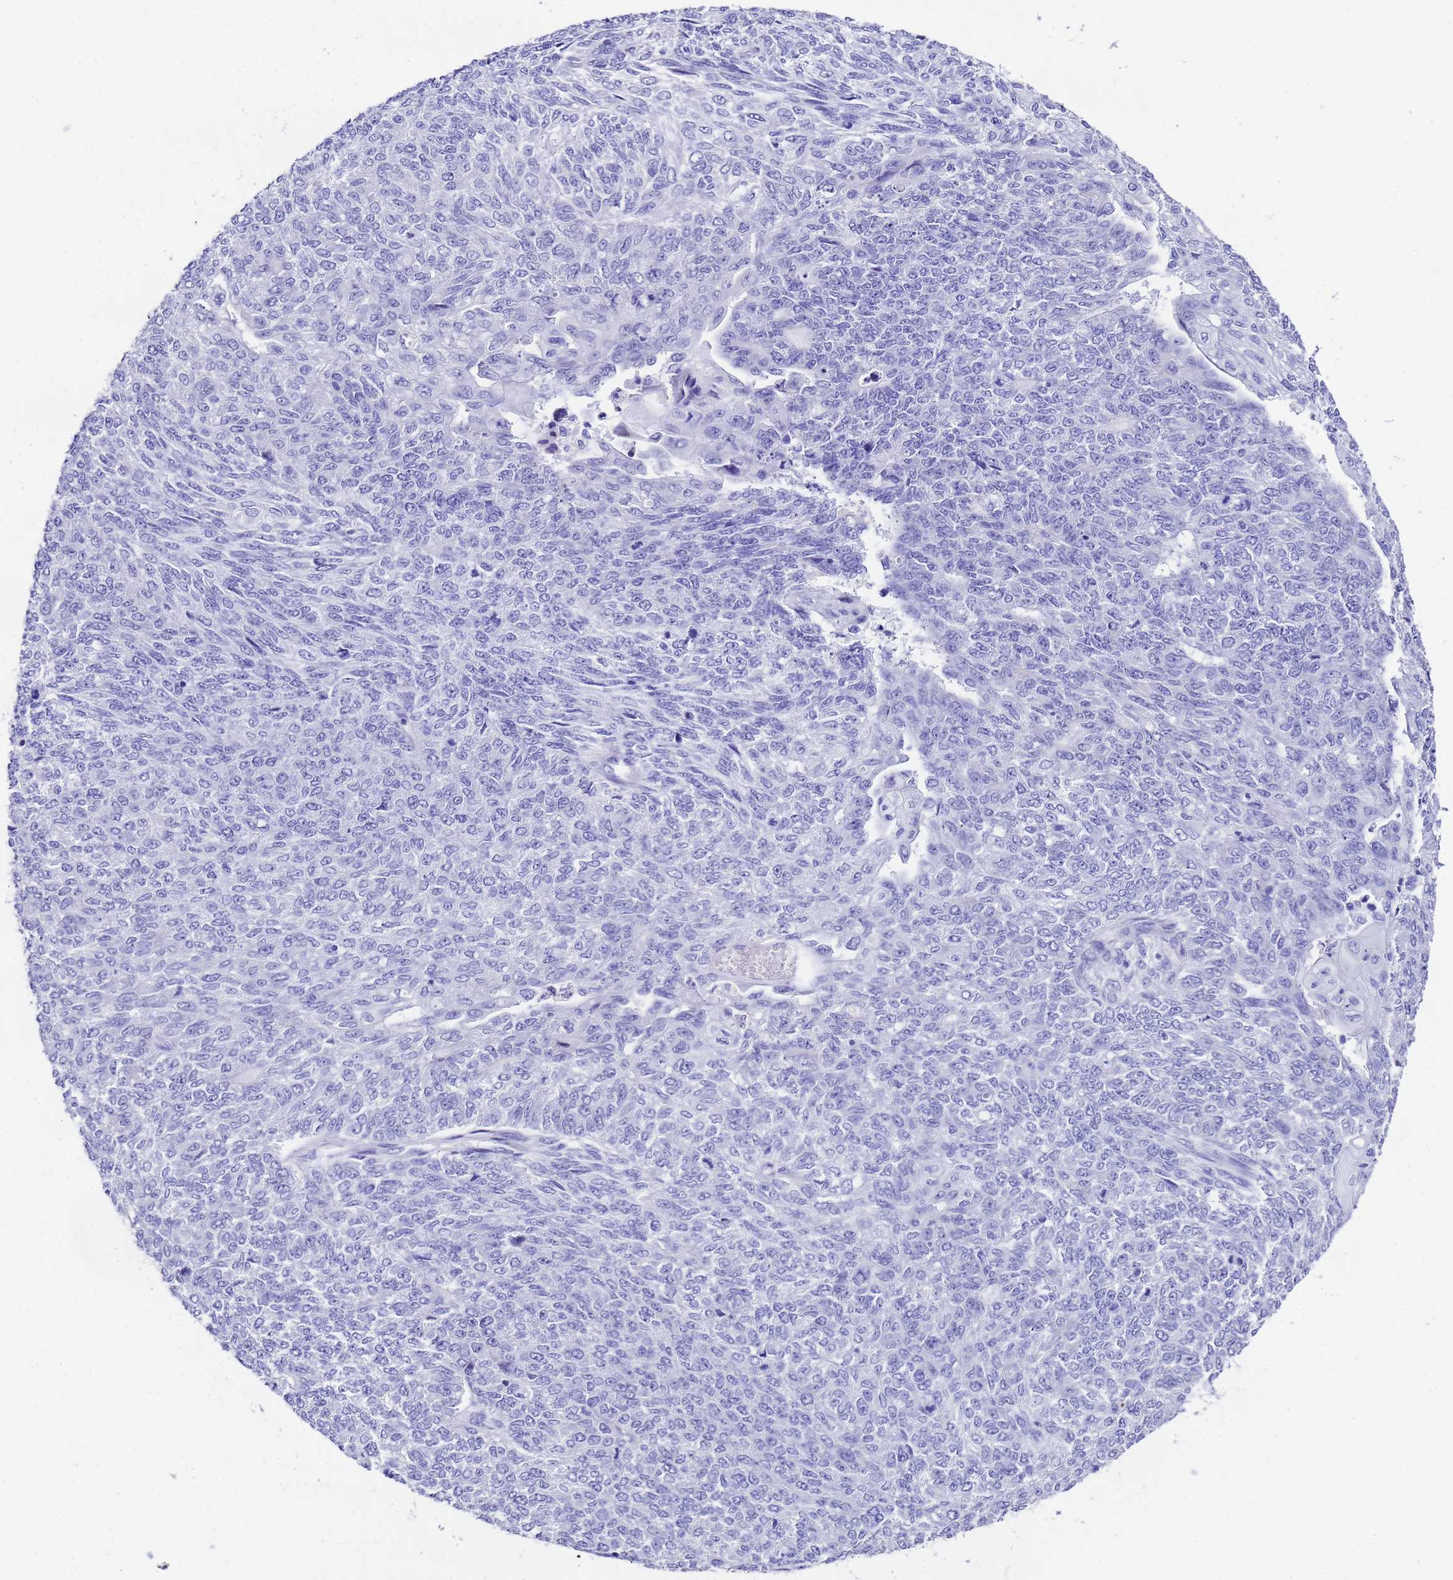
{"staining": {"intensity": "negative", "quantity": "none", "location": "none"}, "tissue": "endometrial cancer", "cell_type": "Tumor cells", "image_type": "cancer", "snomed": [{"axis": "morphology", "description": "Adenocarcinoma, NOS"}, {"axis": "topography", "description": "Endometrium"}], "caption": "Endometrial adenocarcinoma was stained to show a protein in brown. There is no significant staining in tumor cells.", "gene": "UGT2B10", "patient": {"sex": "female", "age": 32}}